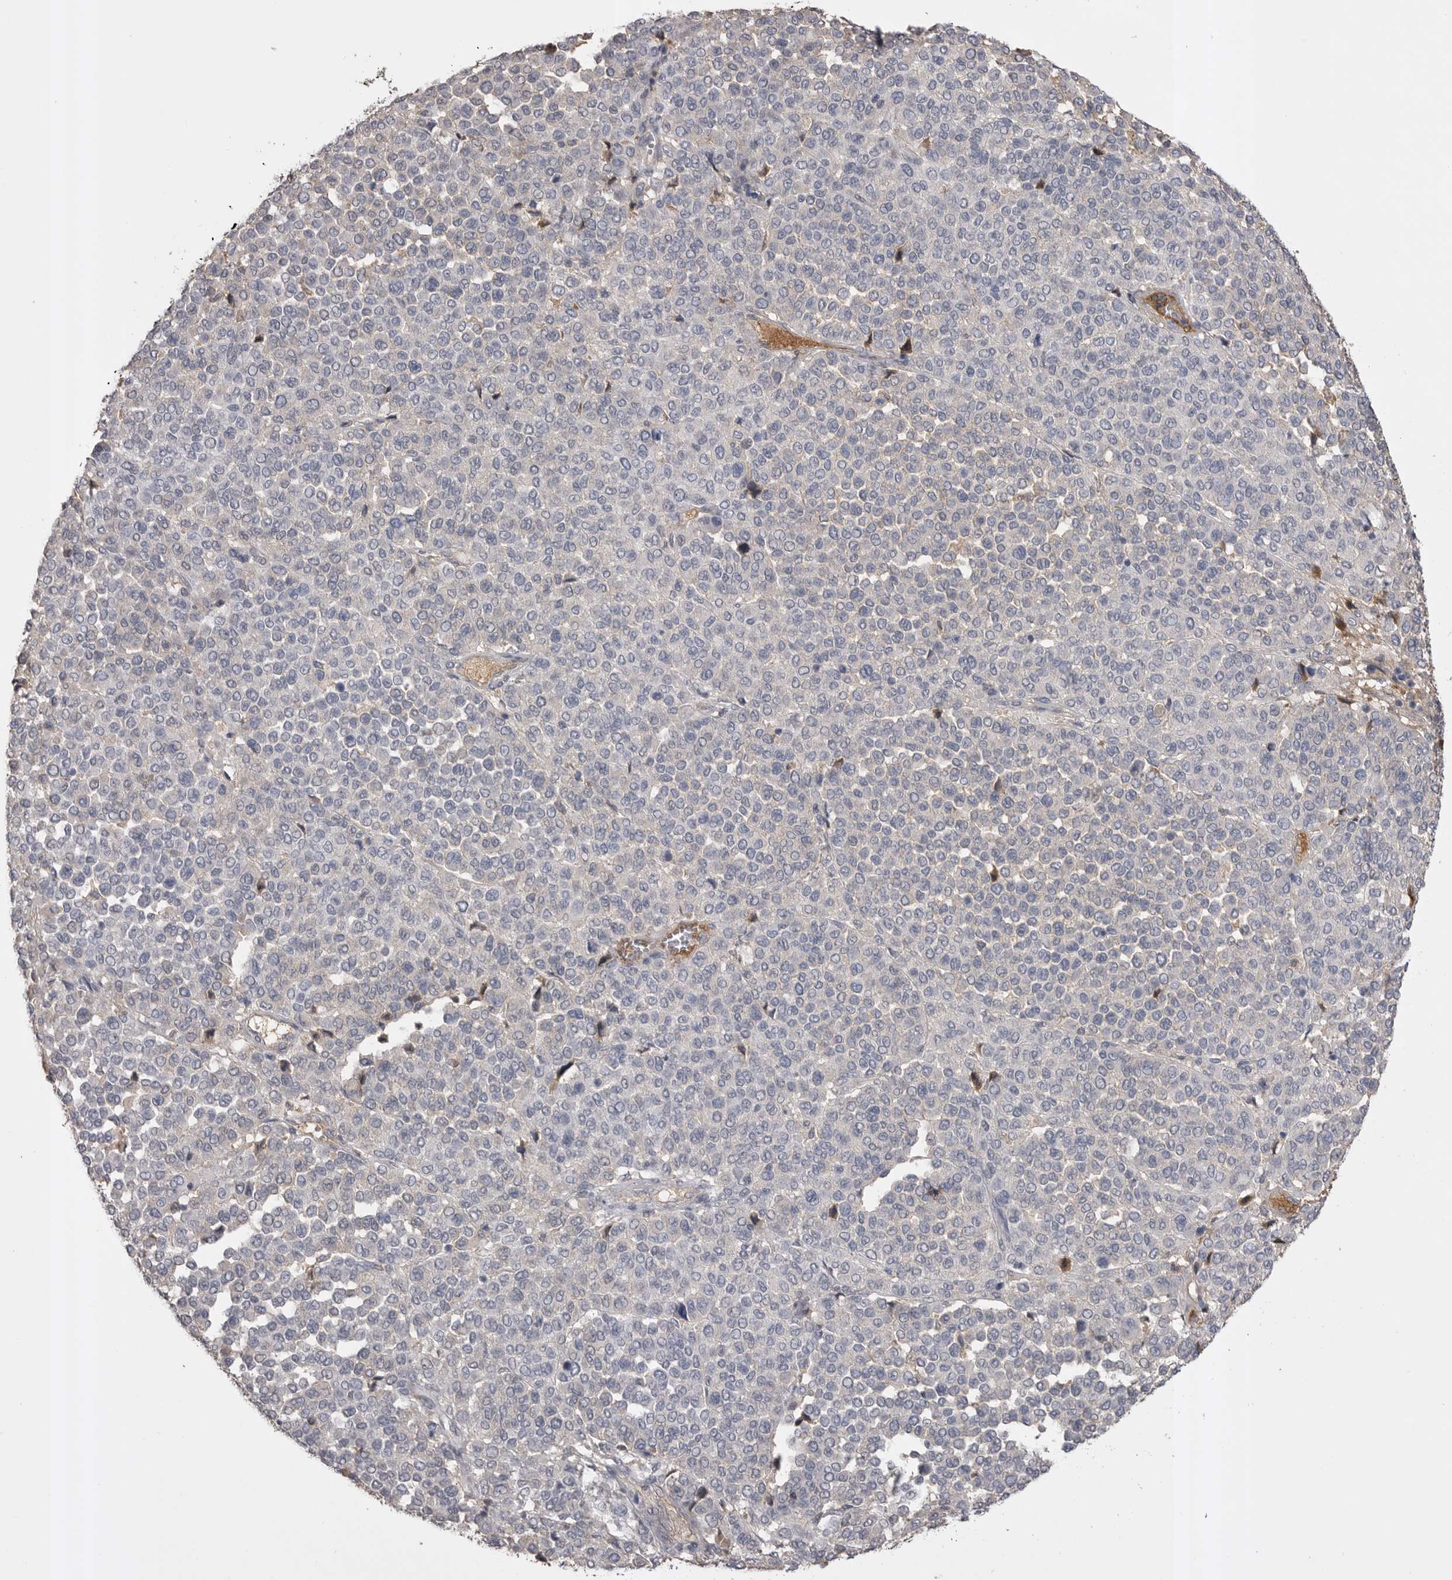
{"staining": {"intensity": "negative", "quantity": "none", "location": "none"}, "tissue": "melanoma", "cell_type": "Tumor cells", "image_type": "cancer", "snomed": [{"axis": "morphology", "description": "Malignant melanoma, Metastatic site"}, {"axis": "topography", "description": "Pancreas"}], "caption": "This is an immunohistochemistry image of human malignant melanoma (metastatic site). There is no expression in tumor cells.", "gene": "AHSG", "patient": {"sex": "female", "age": 30}}